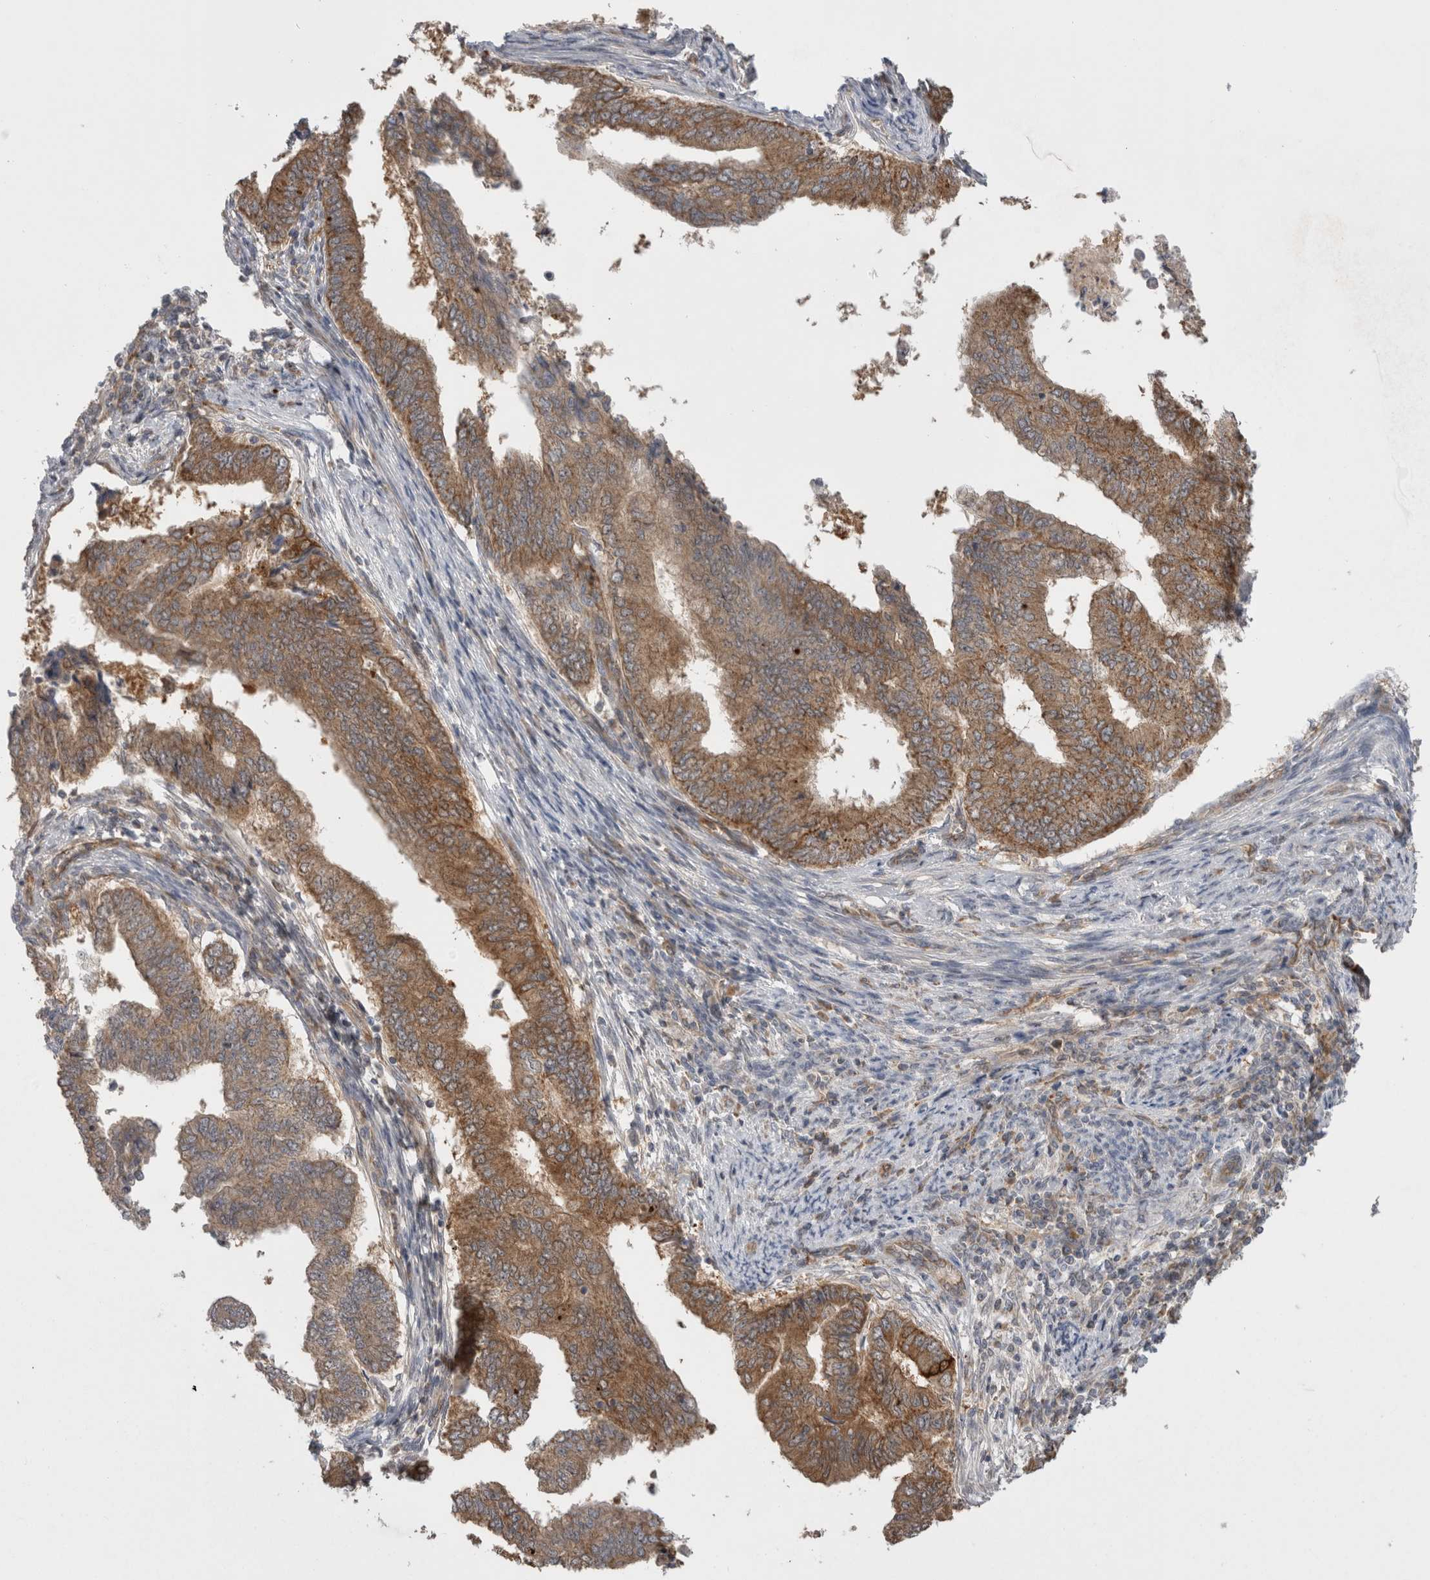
{"staining": {"intensity": "moderate", "quantity": ">75%", "location": "cytoplasmic/membranous"}, "tissue": "endometrial cancer", "cell_type": "Tumor cells", "image_type": "cancer", "snomed": [{"axis": "morphology", "description": "Polyp, NOS"}, {"axis": "morphology", "description": "Adenocarcinoma, NOS"}, {"axis": "morphology", "description": "Adenoma, NOS"}, {"axis": "topography", "description": "Endometrium"}], "caption": "DAB immunohistochemical staining of human endometrial cancer exhibits moderate cytoplasmic/membranous protein positivity in about >75% of tumor cells.", "gene": "DARS2", "patient": {"sex": "female", "age": 79}}